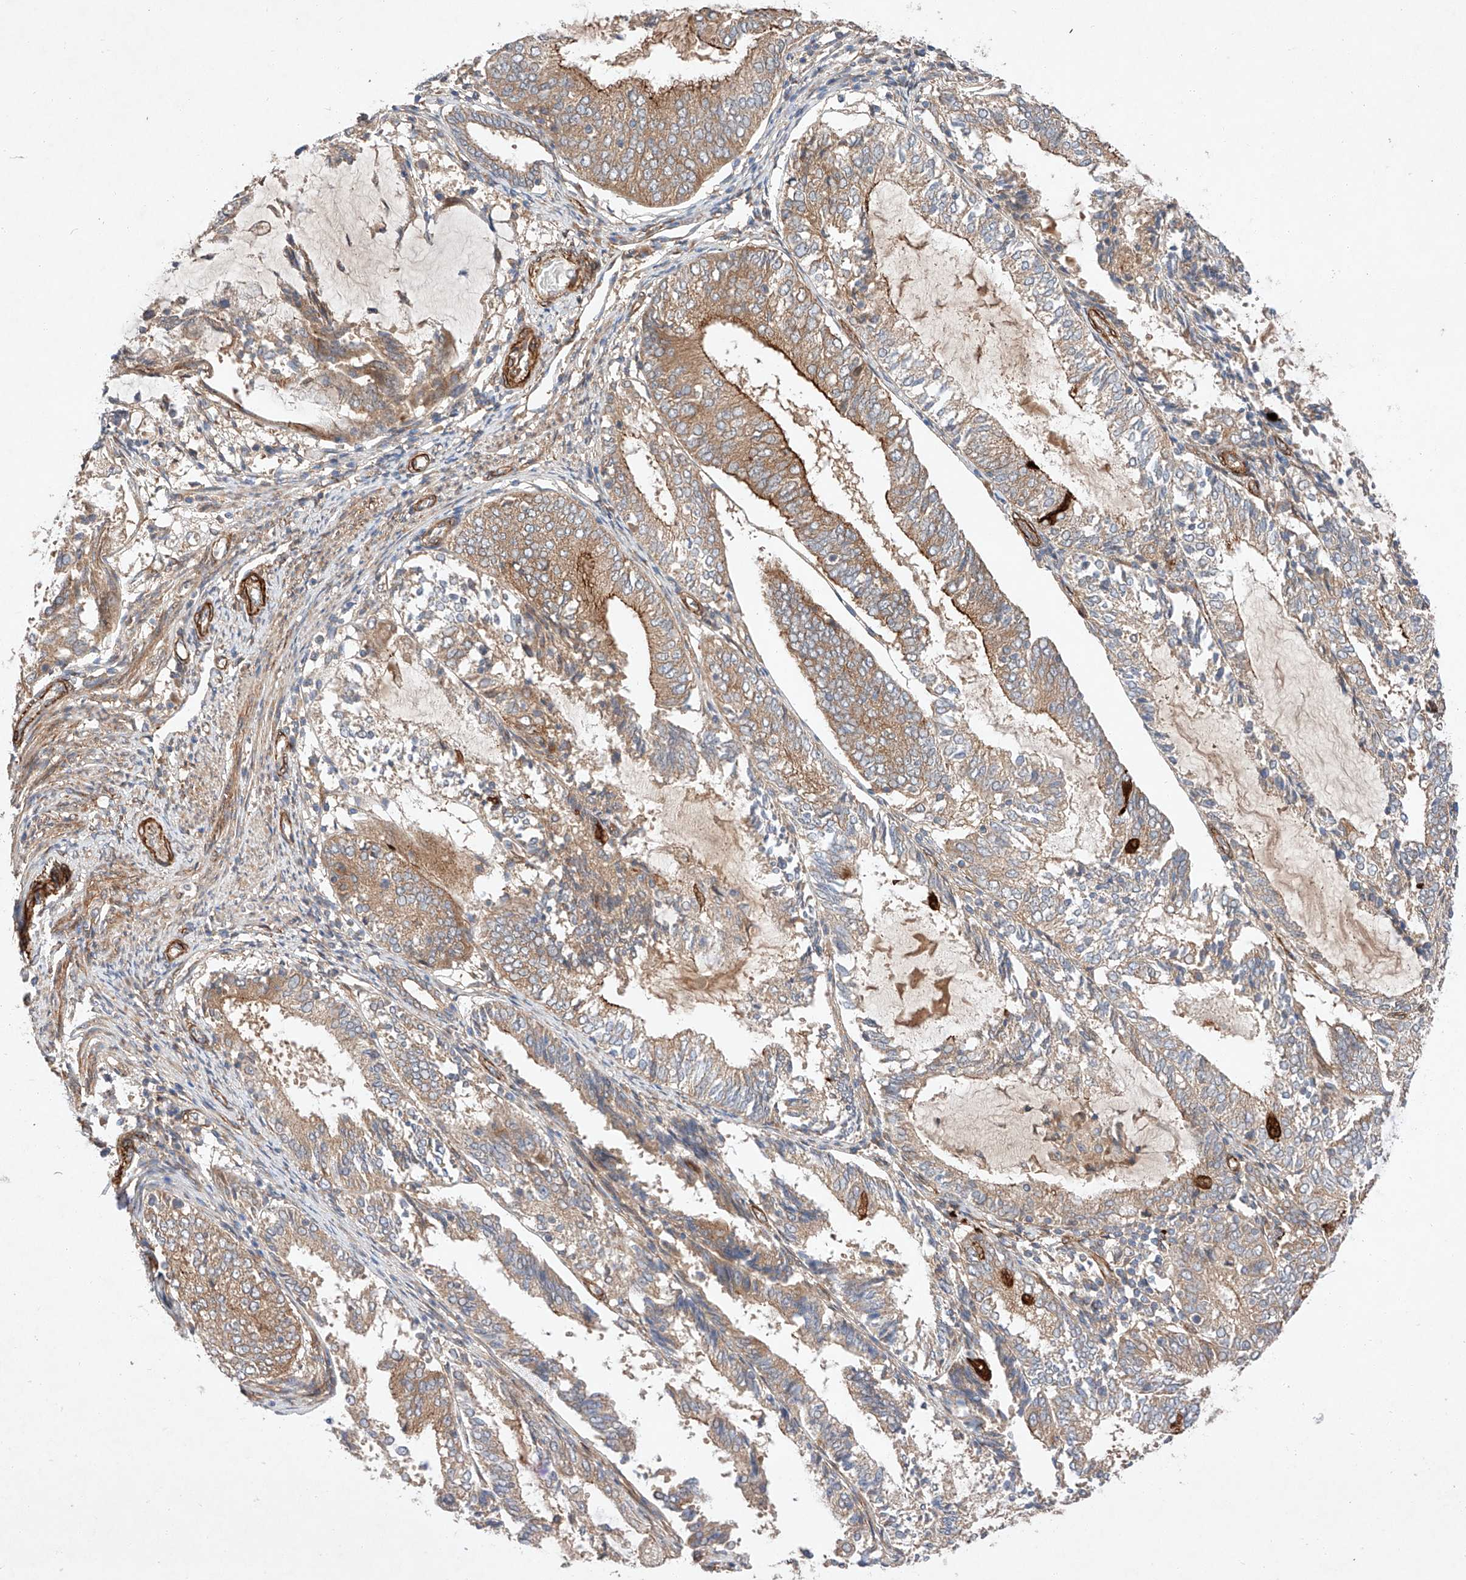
{"staining": {"intensity": "moderate", "quantity": ">75%", "location": "cytoplasmic/membranous"}, "tissue": "endometrial cancer", "cell_type": "Tumor cells", "image_type": "cancer", "snomed": [{"axis": "morphology", "description": "Adenocarcinoma, NOS"}, {"axis": "topography", "description": "Endometrium"}], "caption": "The immunohistochemical stain highlights moderate cytoplasmic/membranous expression in tumor cells of adenocarcinoma (endometrial) tissue.", "gene": "RAB23", "patient": {"sex": "female", "age": 81}}